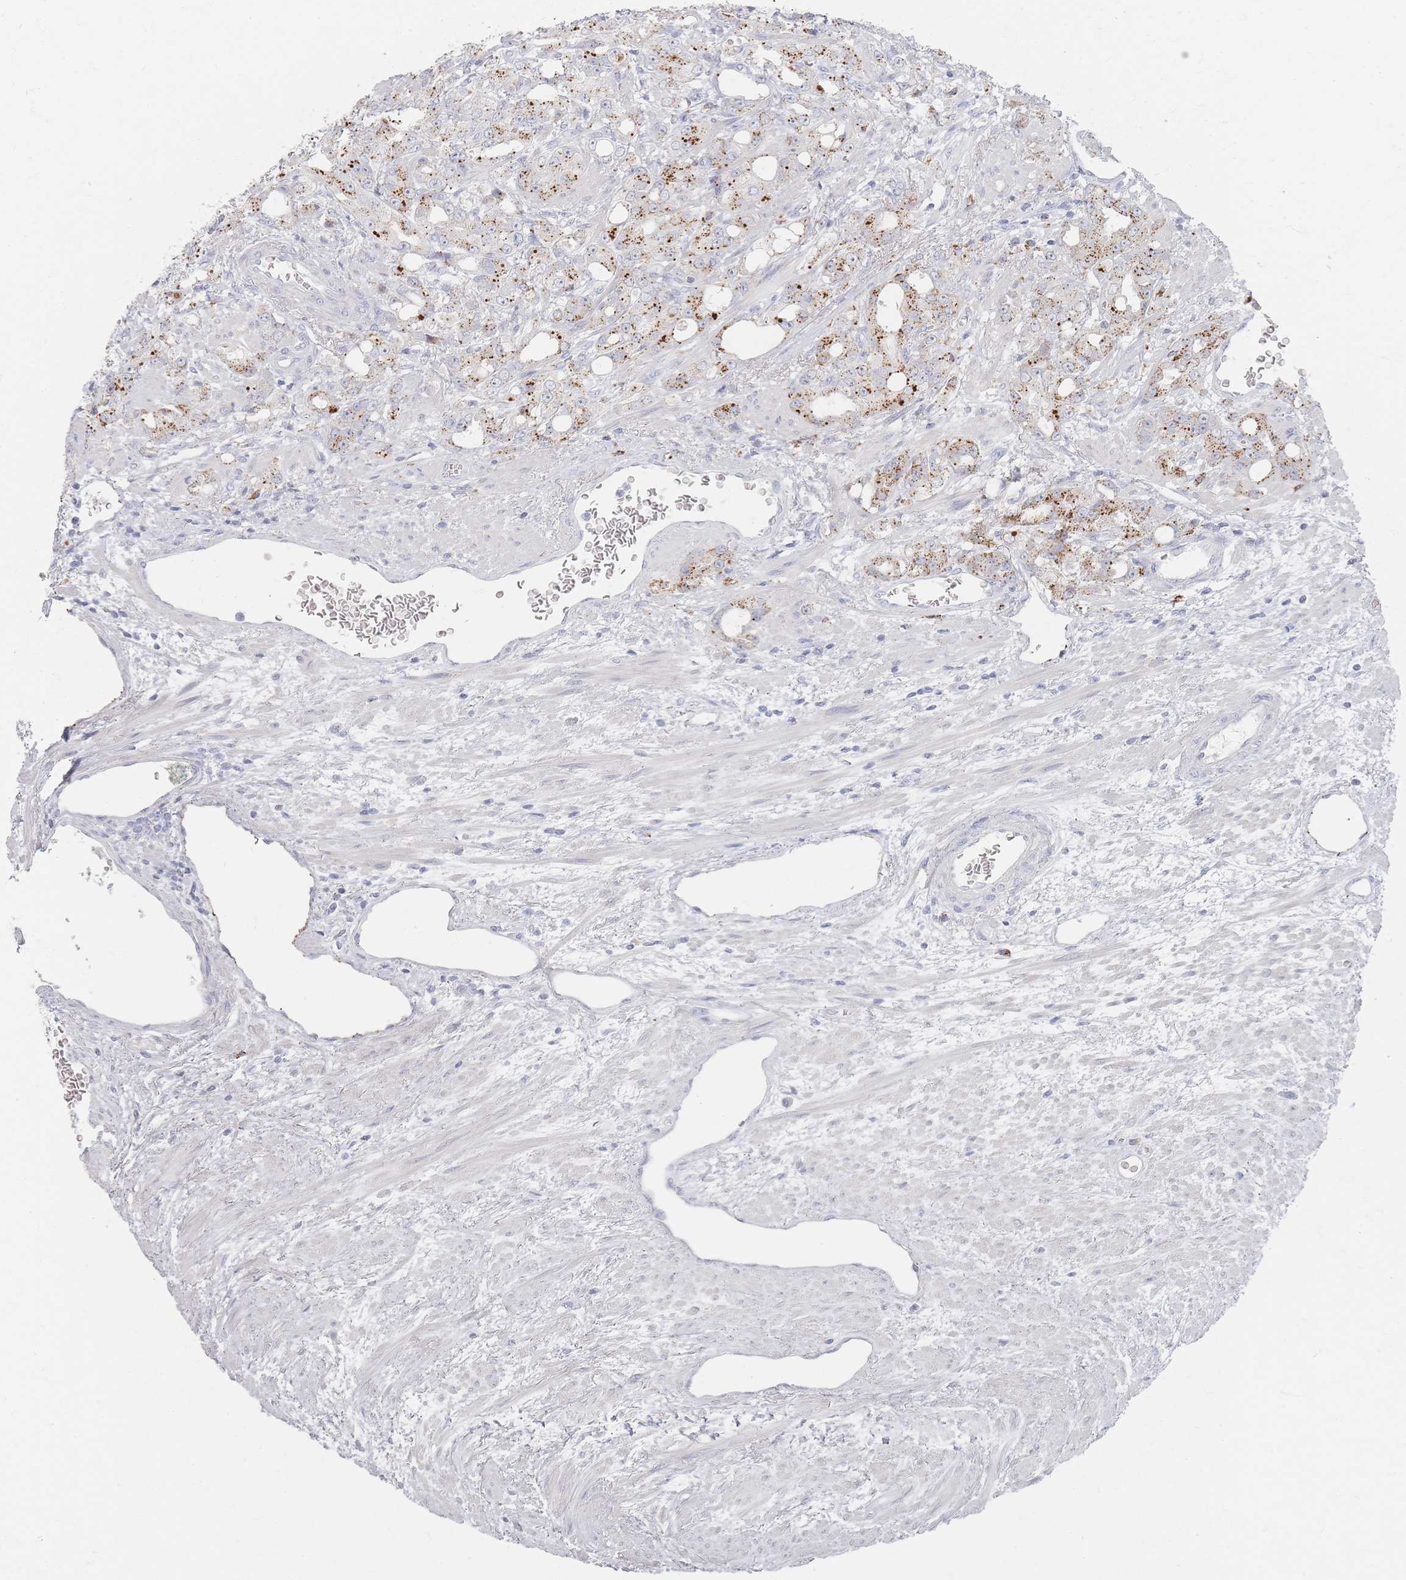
{"staining": {"intensity": "moderate", "quantity": "25%-75%", "location": "cytoplasmic/membranous"}, "tissue": "prostate cancer", "cell_type": "Tumor cells", "image_type": "cancer", "snomed": [{"axis": "morphology", "description": "Adenocarcinoma, High grade"}, {"axis": "topography", "description": "Prostate"}], "caption": "IHC (DAB) staining of prostate adenocarcinoma (high-grade) displays moderate cytoplasmic/membranous protein staining in about 25%-75% of tumor cells.", "gene": "SLC2A11", "patient": {"sex": "male", "age": 69}}